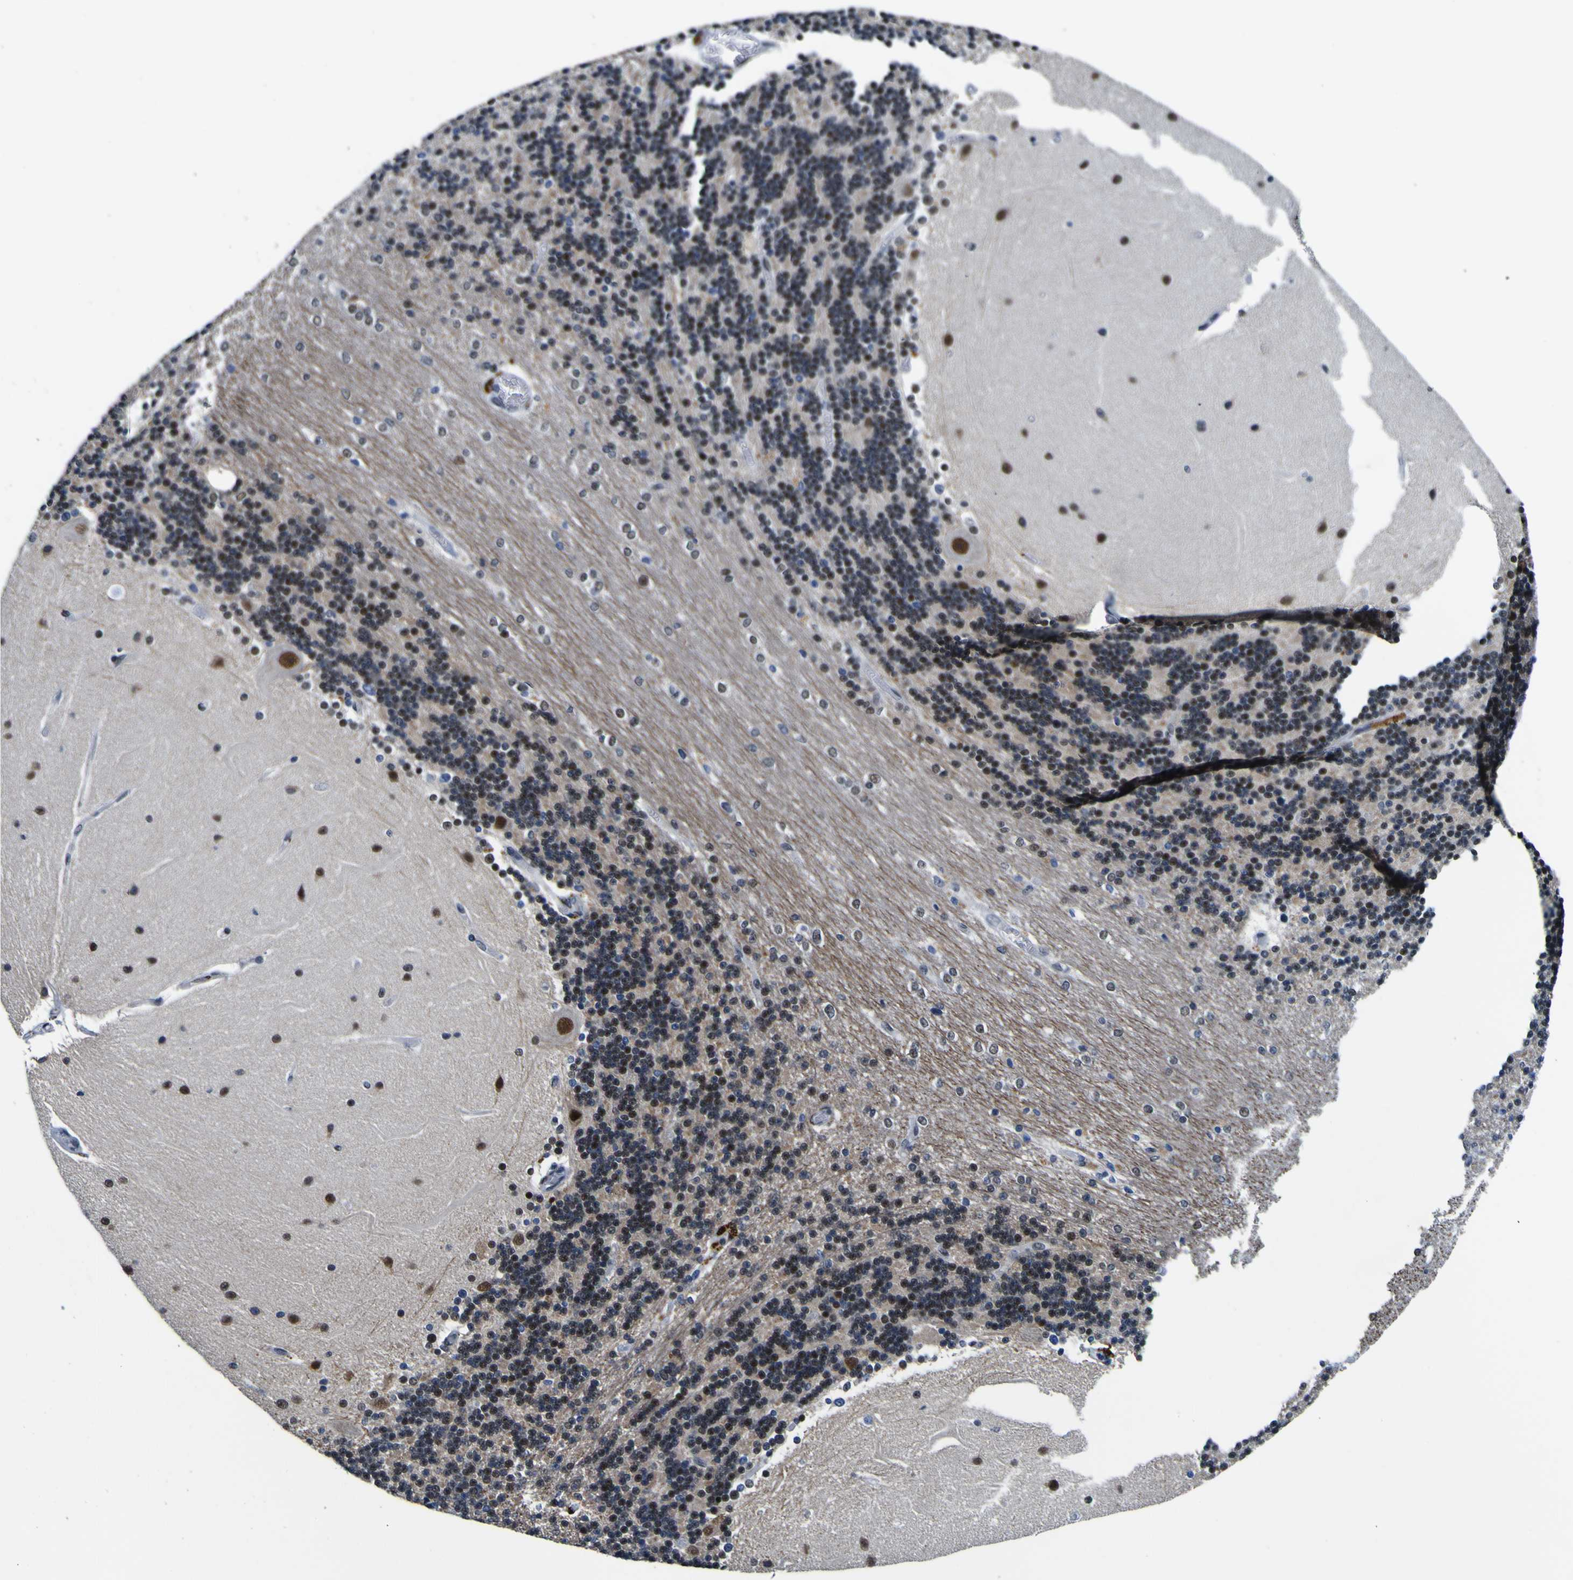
{"staining": {"intensity": "strong", "quantity": "<25%", "location": "nuclear"}, "tissue": "cerebellum", "cell_type": "Cells in granular layer", "image_type": "normal", "snomed": [{"axis": "morphology", "description": "Normal tissue, NOS"}, {"axis": "topography", "description": "Cerebellum"}], "caption": "Immunohistochemical staining of benign cerebellum demonstrates medium levels of strong nuclear staining in about <25% of cells in granular layer.", "gene": "CUL4B", "patient": {"sex": "female", "age": 54}}